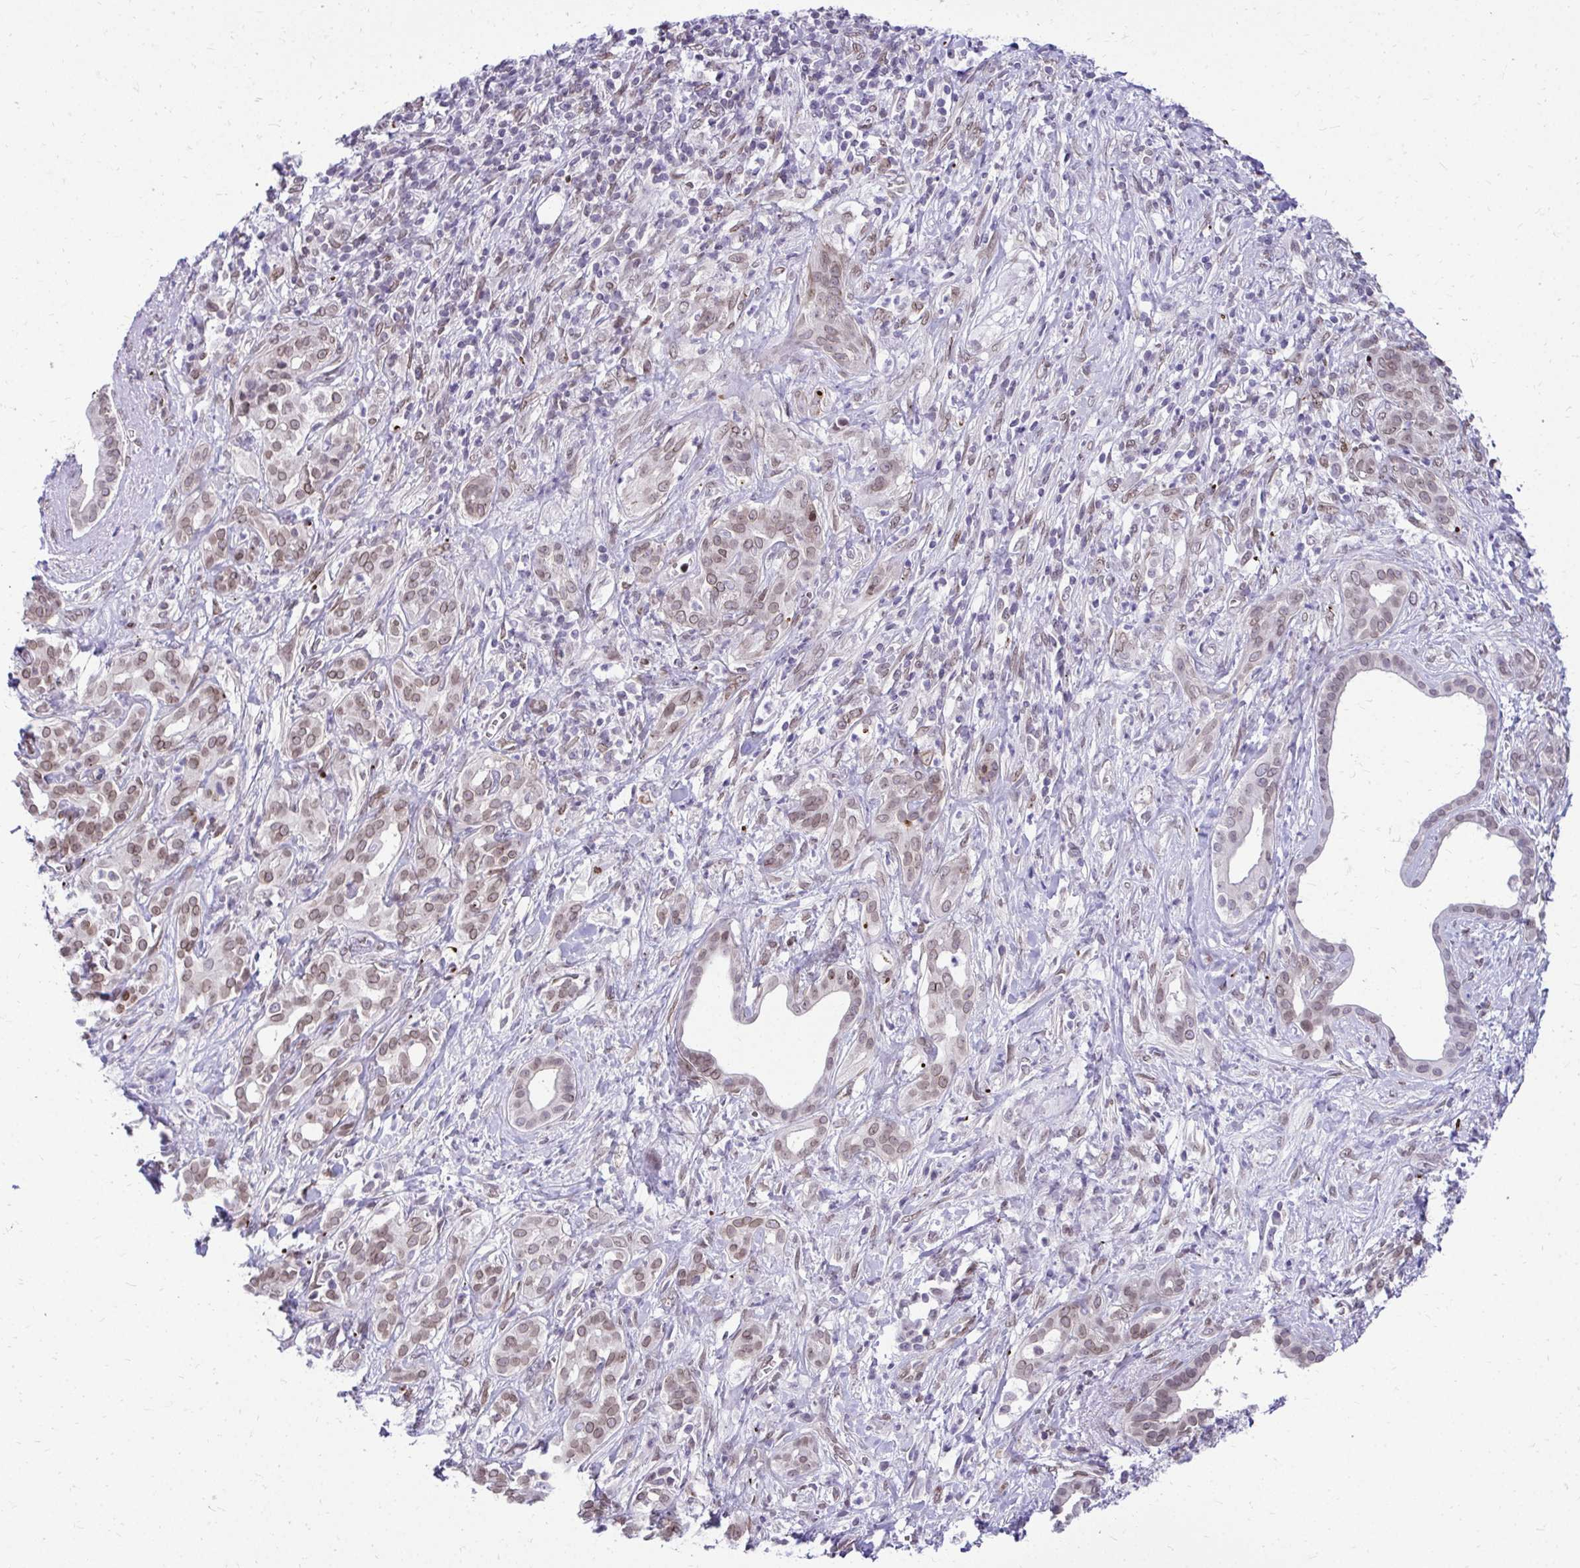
{"staining": {"intensity": "weak", "quantity": ">75%", "location": "cytoplasmic/membranous,nuclear"}, "tissue": "pancreatic cancer", "cell_type": "Tumor cells", "image_type": "cancer", "snomed": [{"axis": "morphology", "description": "Adenocarcinoma, NOS"}, {"axis": "topography", "description": "Pancreas"}], "caption": "High-magnification brightfield microscopy of pancreatic cancer stained with DAB (brown) and counterstained with hematoxylin (blue). tumor cells exhibit weak cytoplasmic/membranous and nuclear staining is appreciated in approximately>75% of cells.", "gene": "BANF1", "patient": {"sex": "male", "age": 61}}